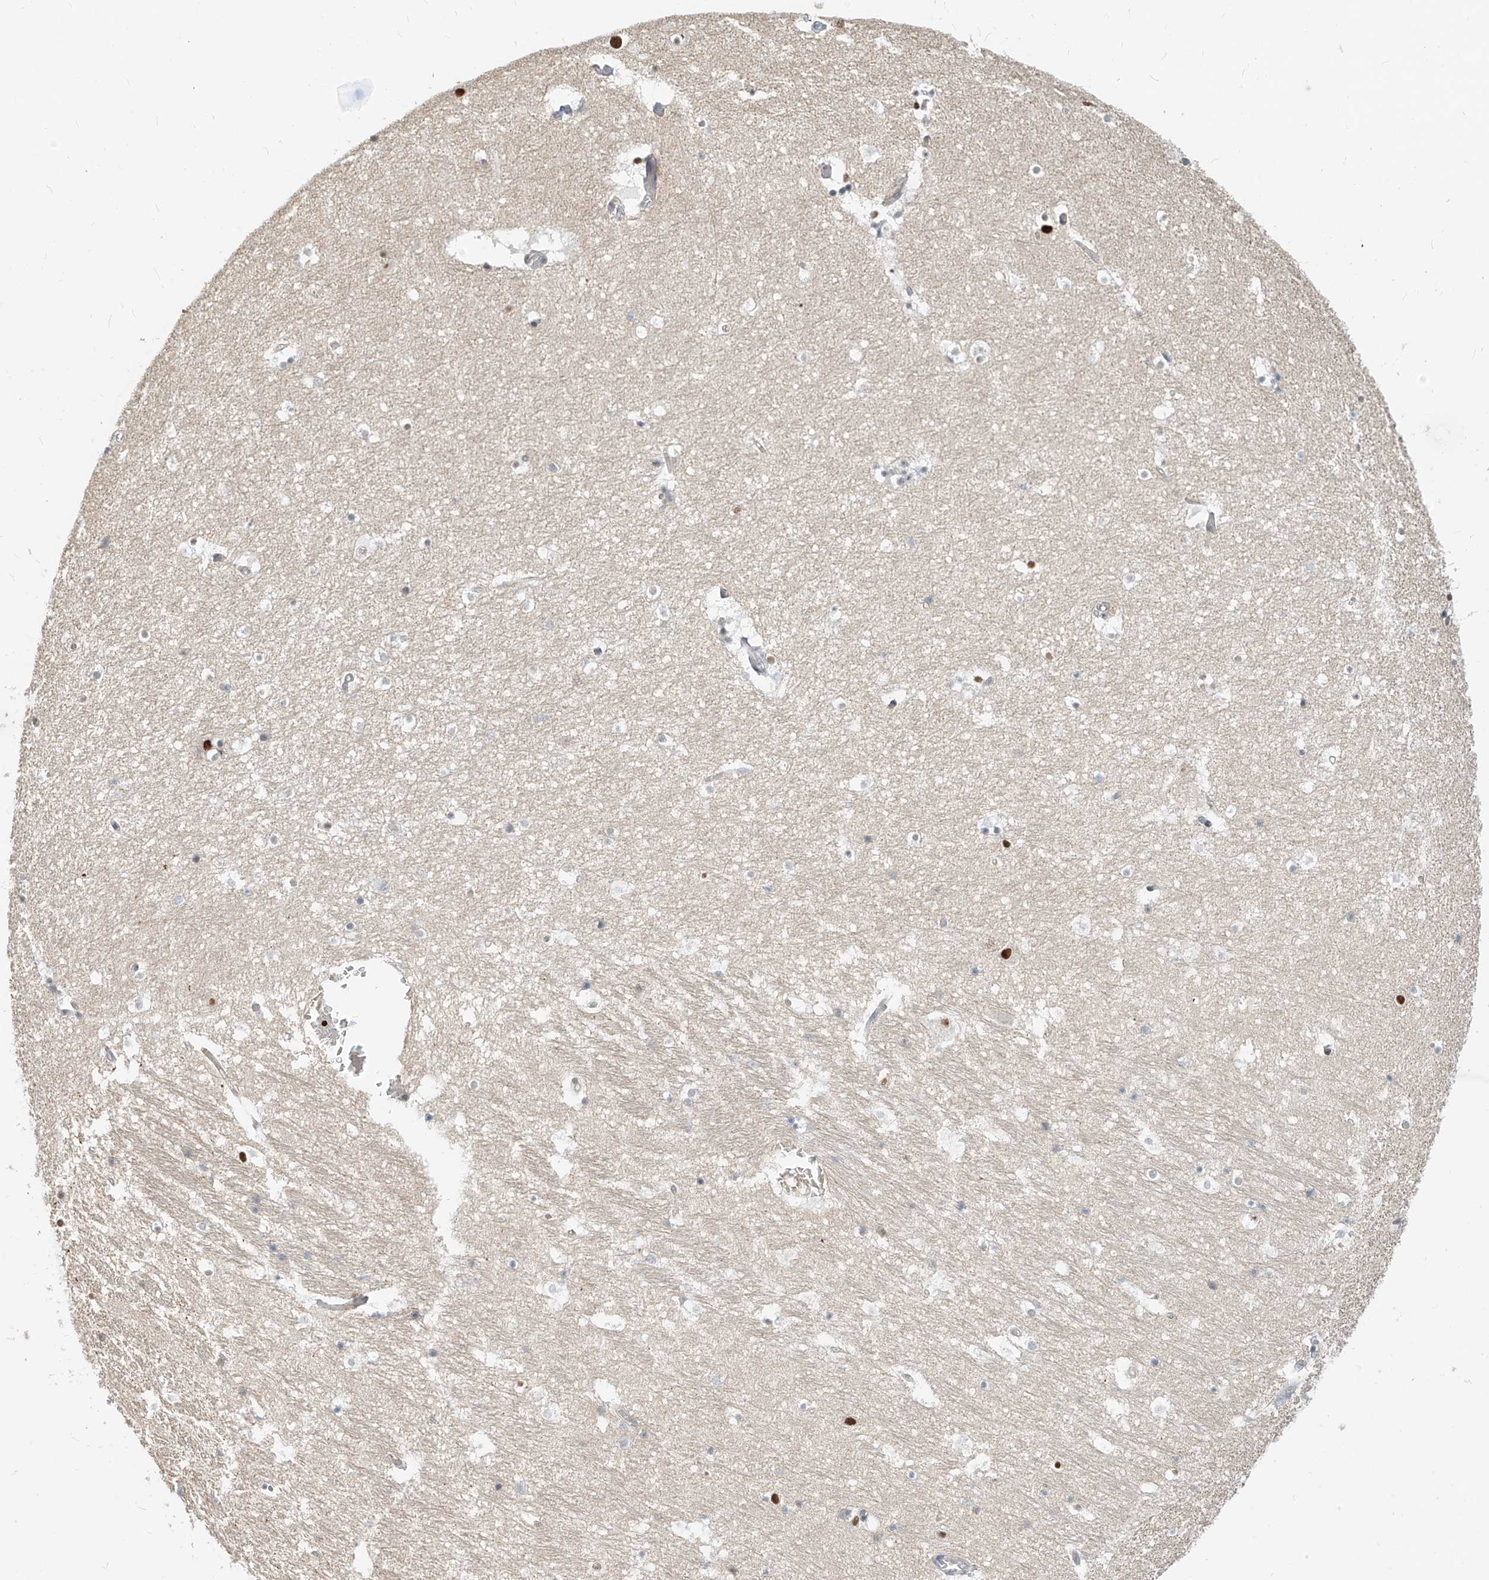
{"staining": {"intensity": "negative", "quantity": "none", "location": "none"}, "tissue": "hippocampus", "cell_type": "Glial cells", "image_type": "normal", "snomed": [{"axis": "morphology", "description": "Normal tissue, NOS"}, {"axis": "topography", "description": "Hippocampus"}], "caption": "Image shows no significant protein positivity in glial cells of benign hippocampus. (DAB IHC with hematoxylin counter stain).", "gene": "SASH1", "patient": {"sex": "female", "age": 52}}